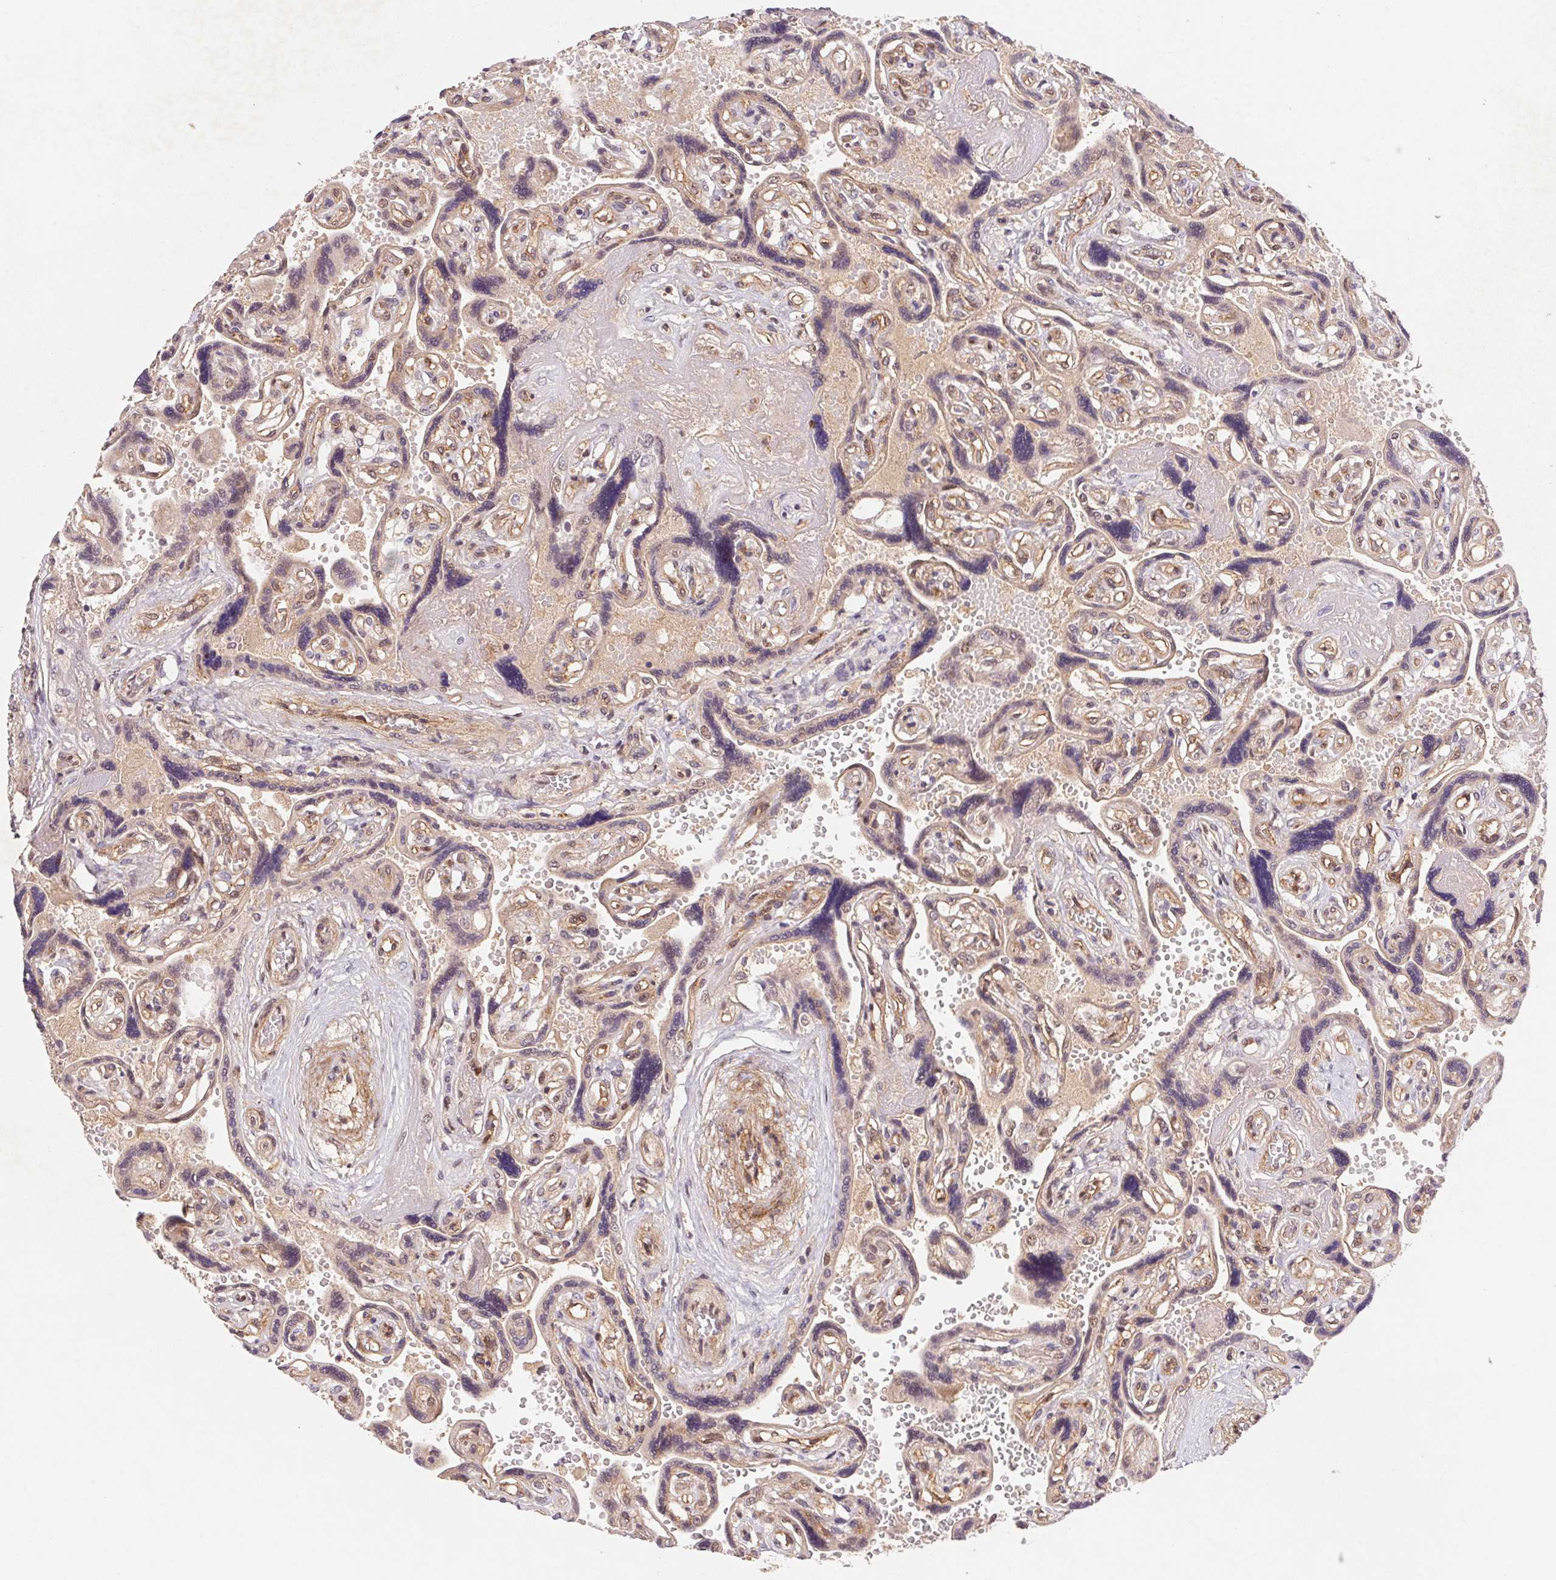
{"staining": {"intensity": "weak", "quantity": "<25%", "location": "nuclear"}, "tissue": "placenta", "cell_type": "Decidual cells", "image_type": "normal", "snomed": [{"axis": "morphology", "description": "Normal tissue, NOS"}, {"axis": "topography", "description": "Placenta"}], "caption": "Decidual cells show no significant positivity in unremarkable placenta. (Brightfield microscopy of DAB immunohistochemistry (IHC) at high magnification).", "gene": "SLC52A2", "patient": {"sex": "female", "age": 32}}